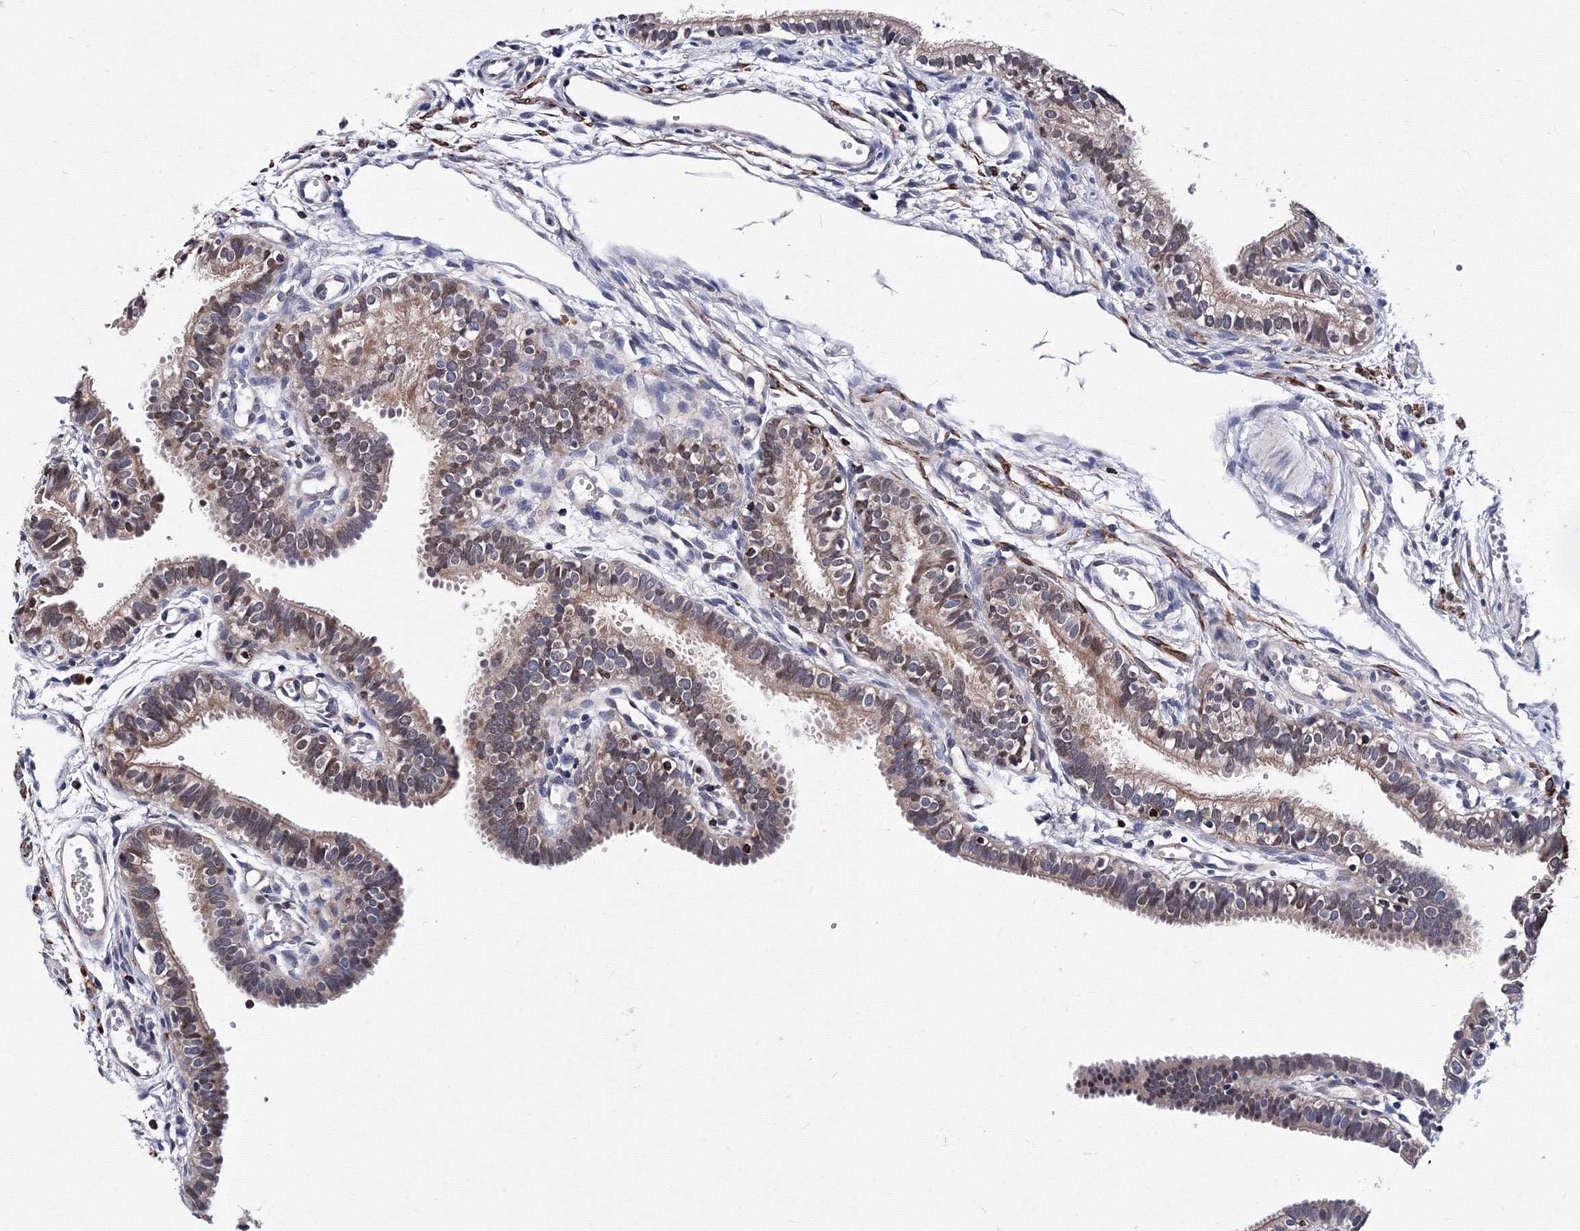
{"staining": {"intensity": "weak", "quantity": "<25%", "location": "cytoplasmic/membranous"}, "tissue": "fallopian tube", "cell_type": "Glandular cells", "image_type": "normal", "snomed": [{"axis": "morphology", "description": "Normal tissue, NOS"}, {"axis": "topography", "description": "Fallopian tube"}, {"axis": "topography", "description": "Placenta"}], "caption": "High magnification brightfield microscopy of benign fallopian tube stained with DAB (3,3'-diaminobenzidine) (brown) and counterstained with hematoxylin (blue): glandular cells show no significant positivity.", "gene": "PHYKPL", "patient": {"sex": "female", "age": 34}}